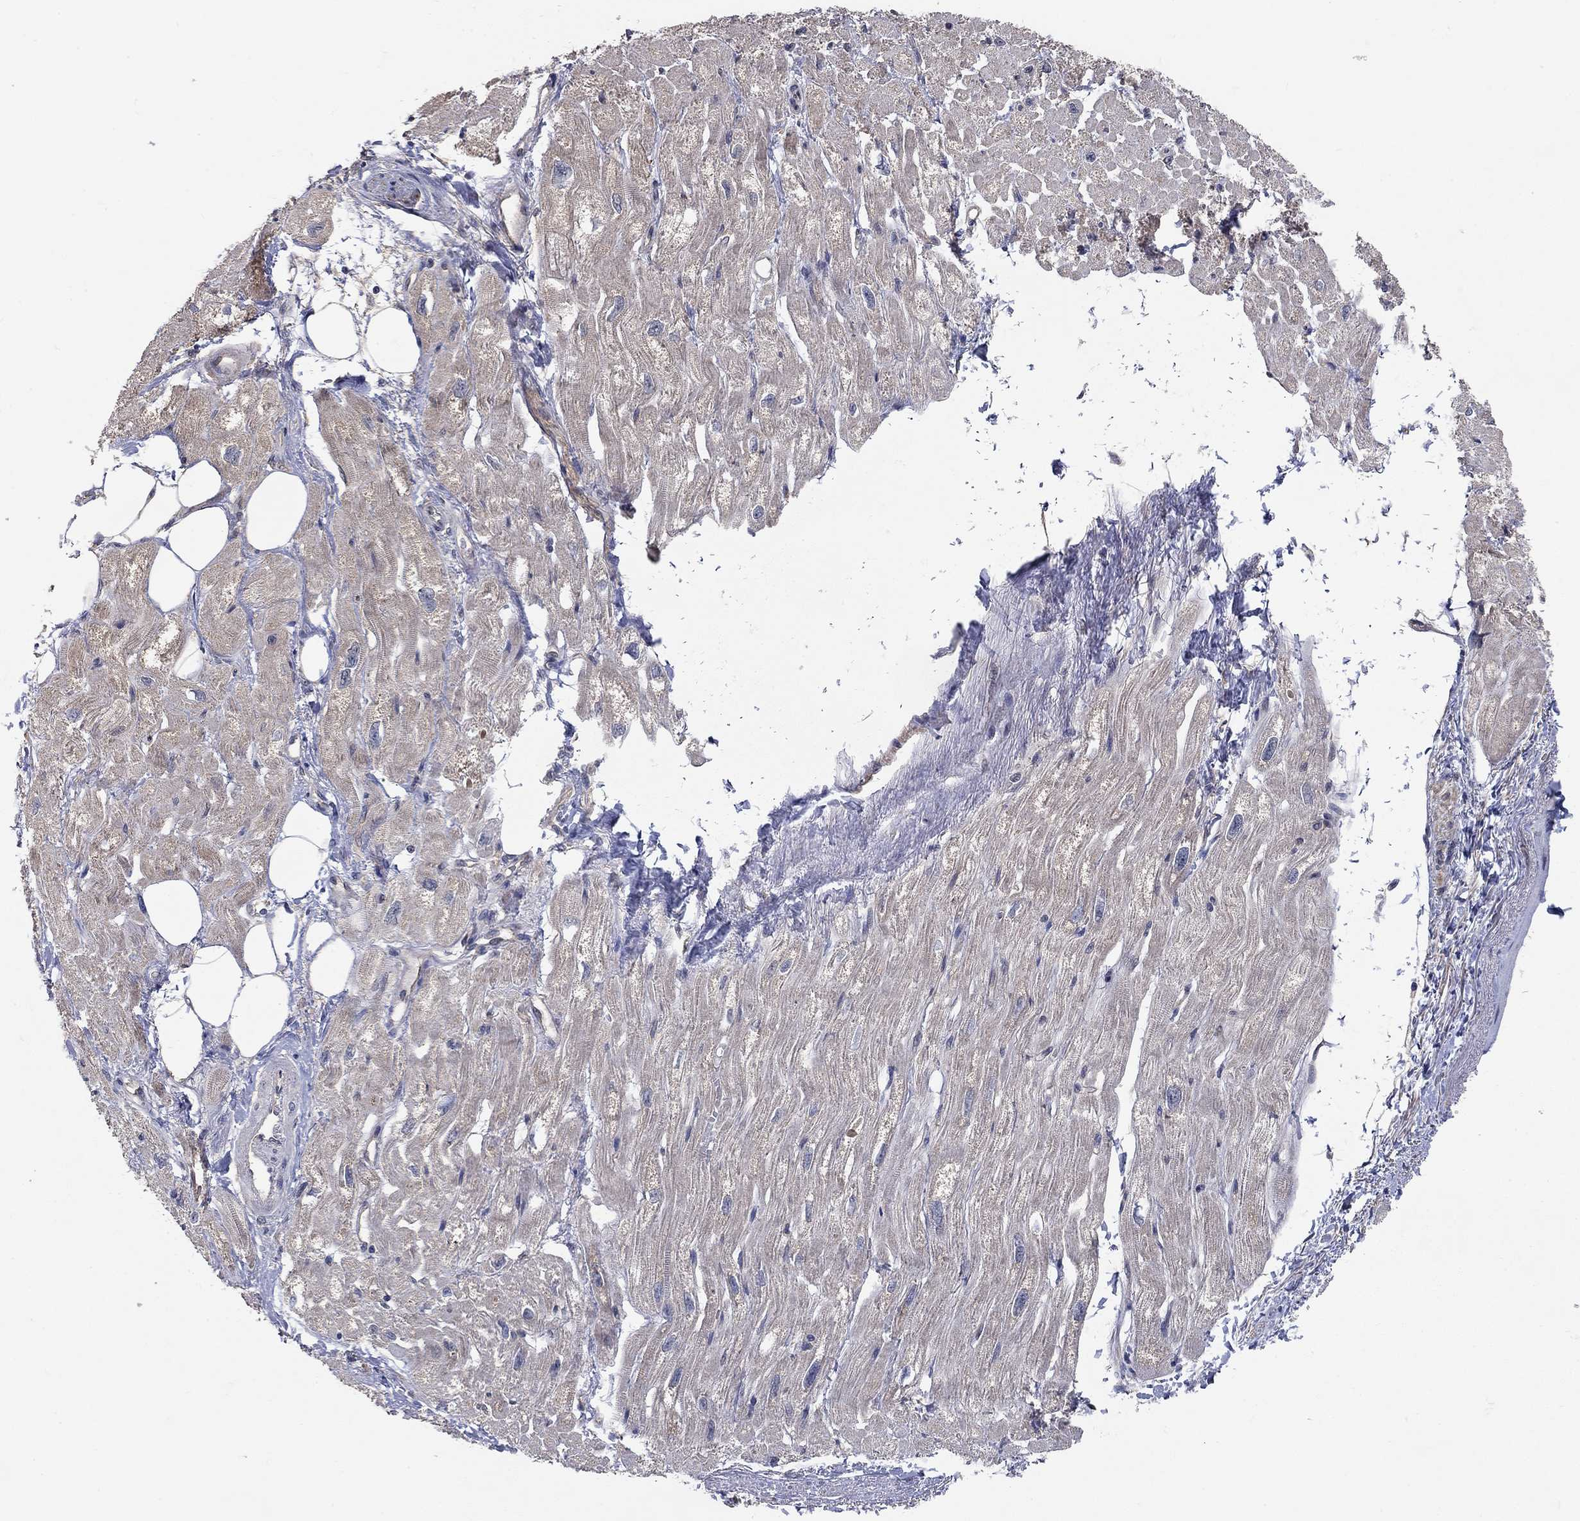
{"staining": {"intensity": "negative", "quantity": "none", "location": "none"}, "tissue": "heart muscle", "cell_type": "Cardiomyocytes", "image_type": "normal", "snomed": [{"axis": "morphology", "description": "Normal tissue, NOS"}, {"axis": "topography", "description": "Heart"}], "caption": "Immunohistochemistry micrograph of benign human heart muscle stained for a protein (brown), which displays no expression in cardiomyocytes.", "gene": "WASF3", "patient": {"sex": "male", "age": 66}}